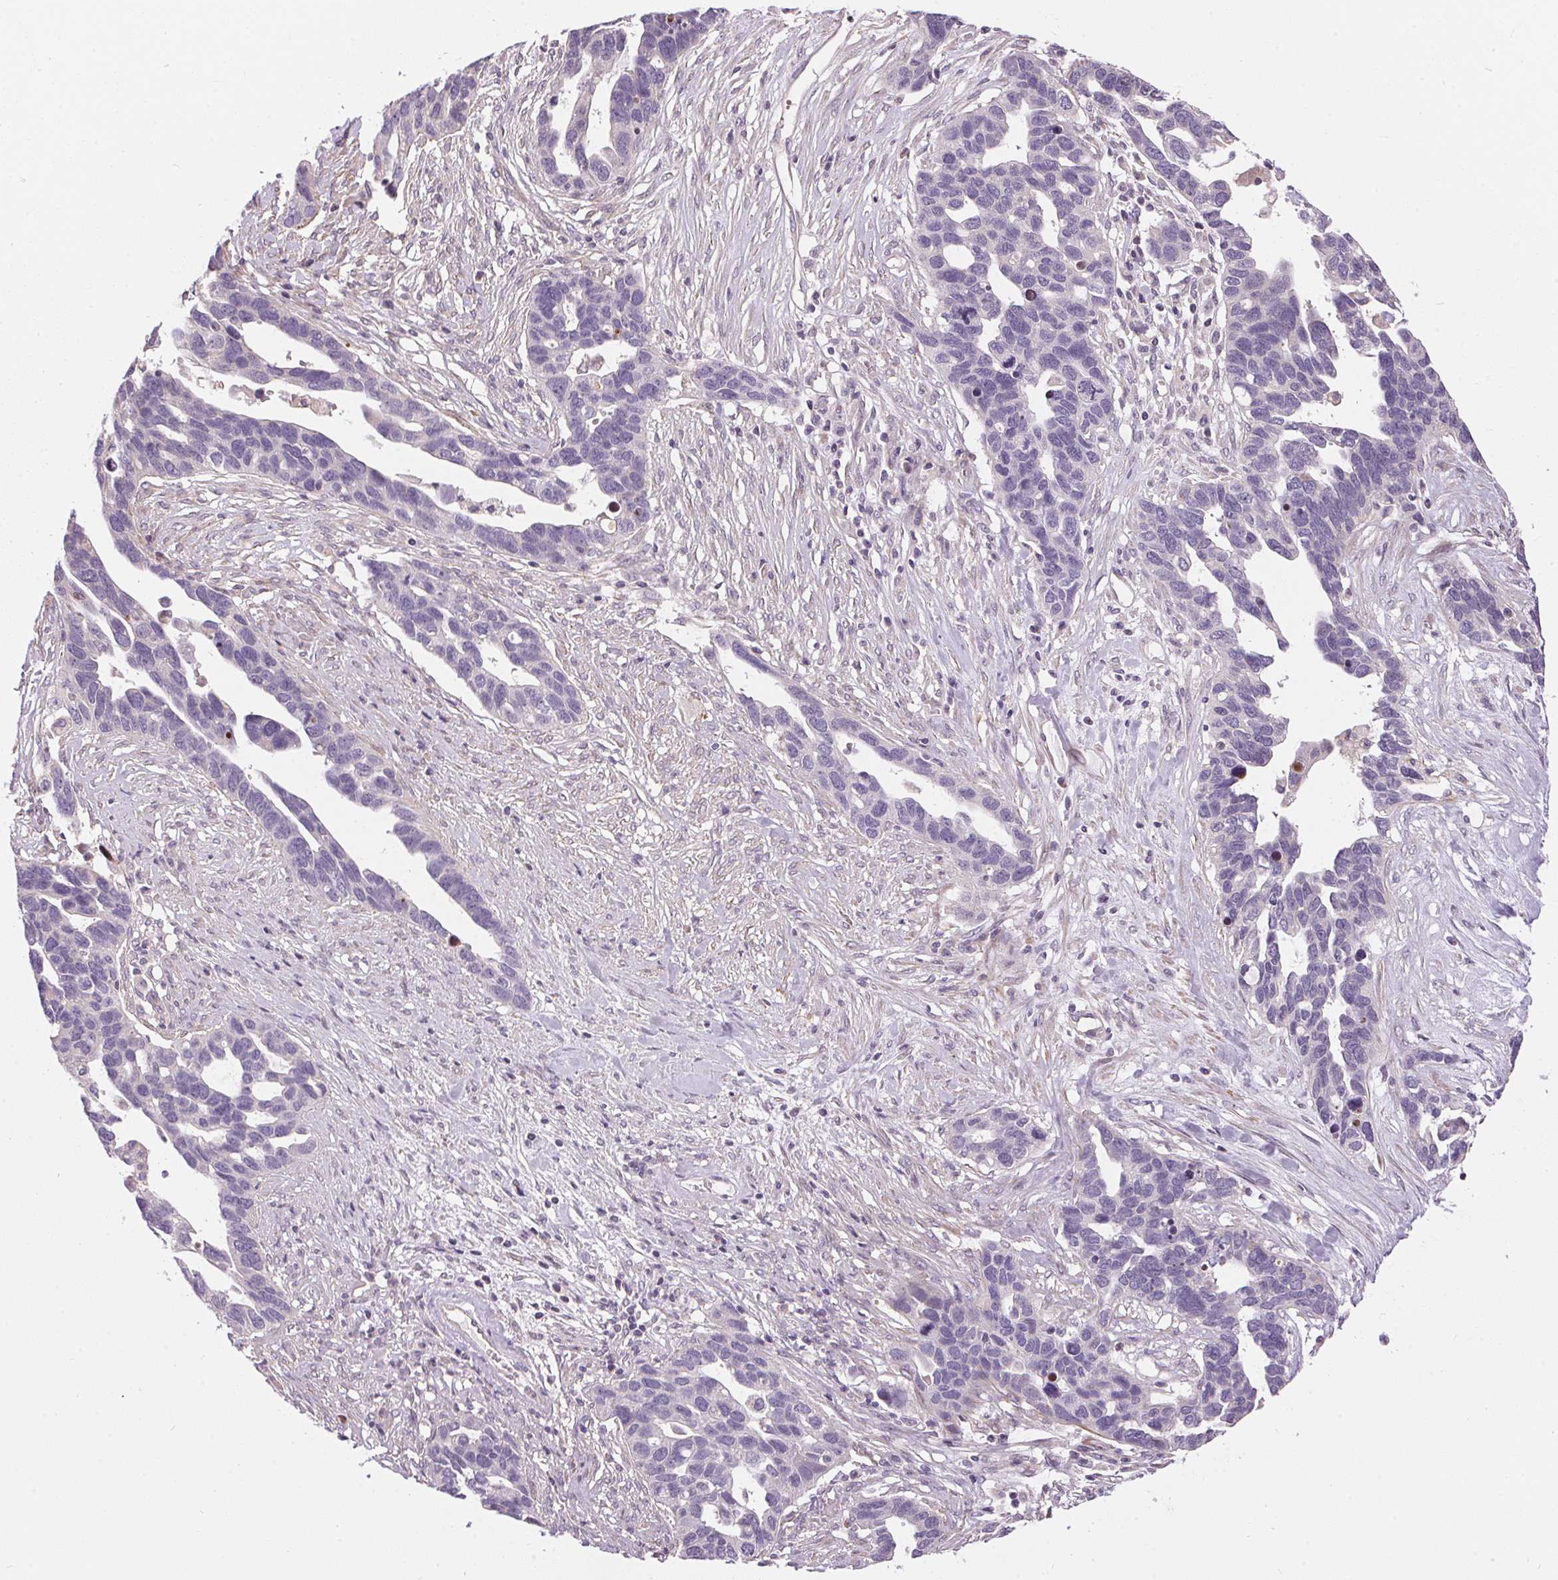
{"staining": {"intensity": "negative", "quantity": "none", "location": "none"}, "tissue": "ovarian cancer", "cell_type": "Tumor cells", "image_type": "cancer", "snomed": [{"axis": "morphology", "description": "Cystadenocarcinoma, serous, NOS"}, {"axis": "topography", "description": "Ovary"}], "caption": "The micrograph exhibits no significant expression in tumor cells of ovarian cancer (serous cystadenocarcinoma).", "gene": "UNC13B", "patient": {"sex": "female", "age": 54}}